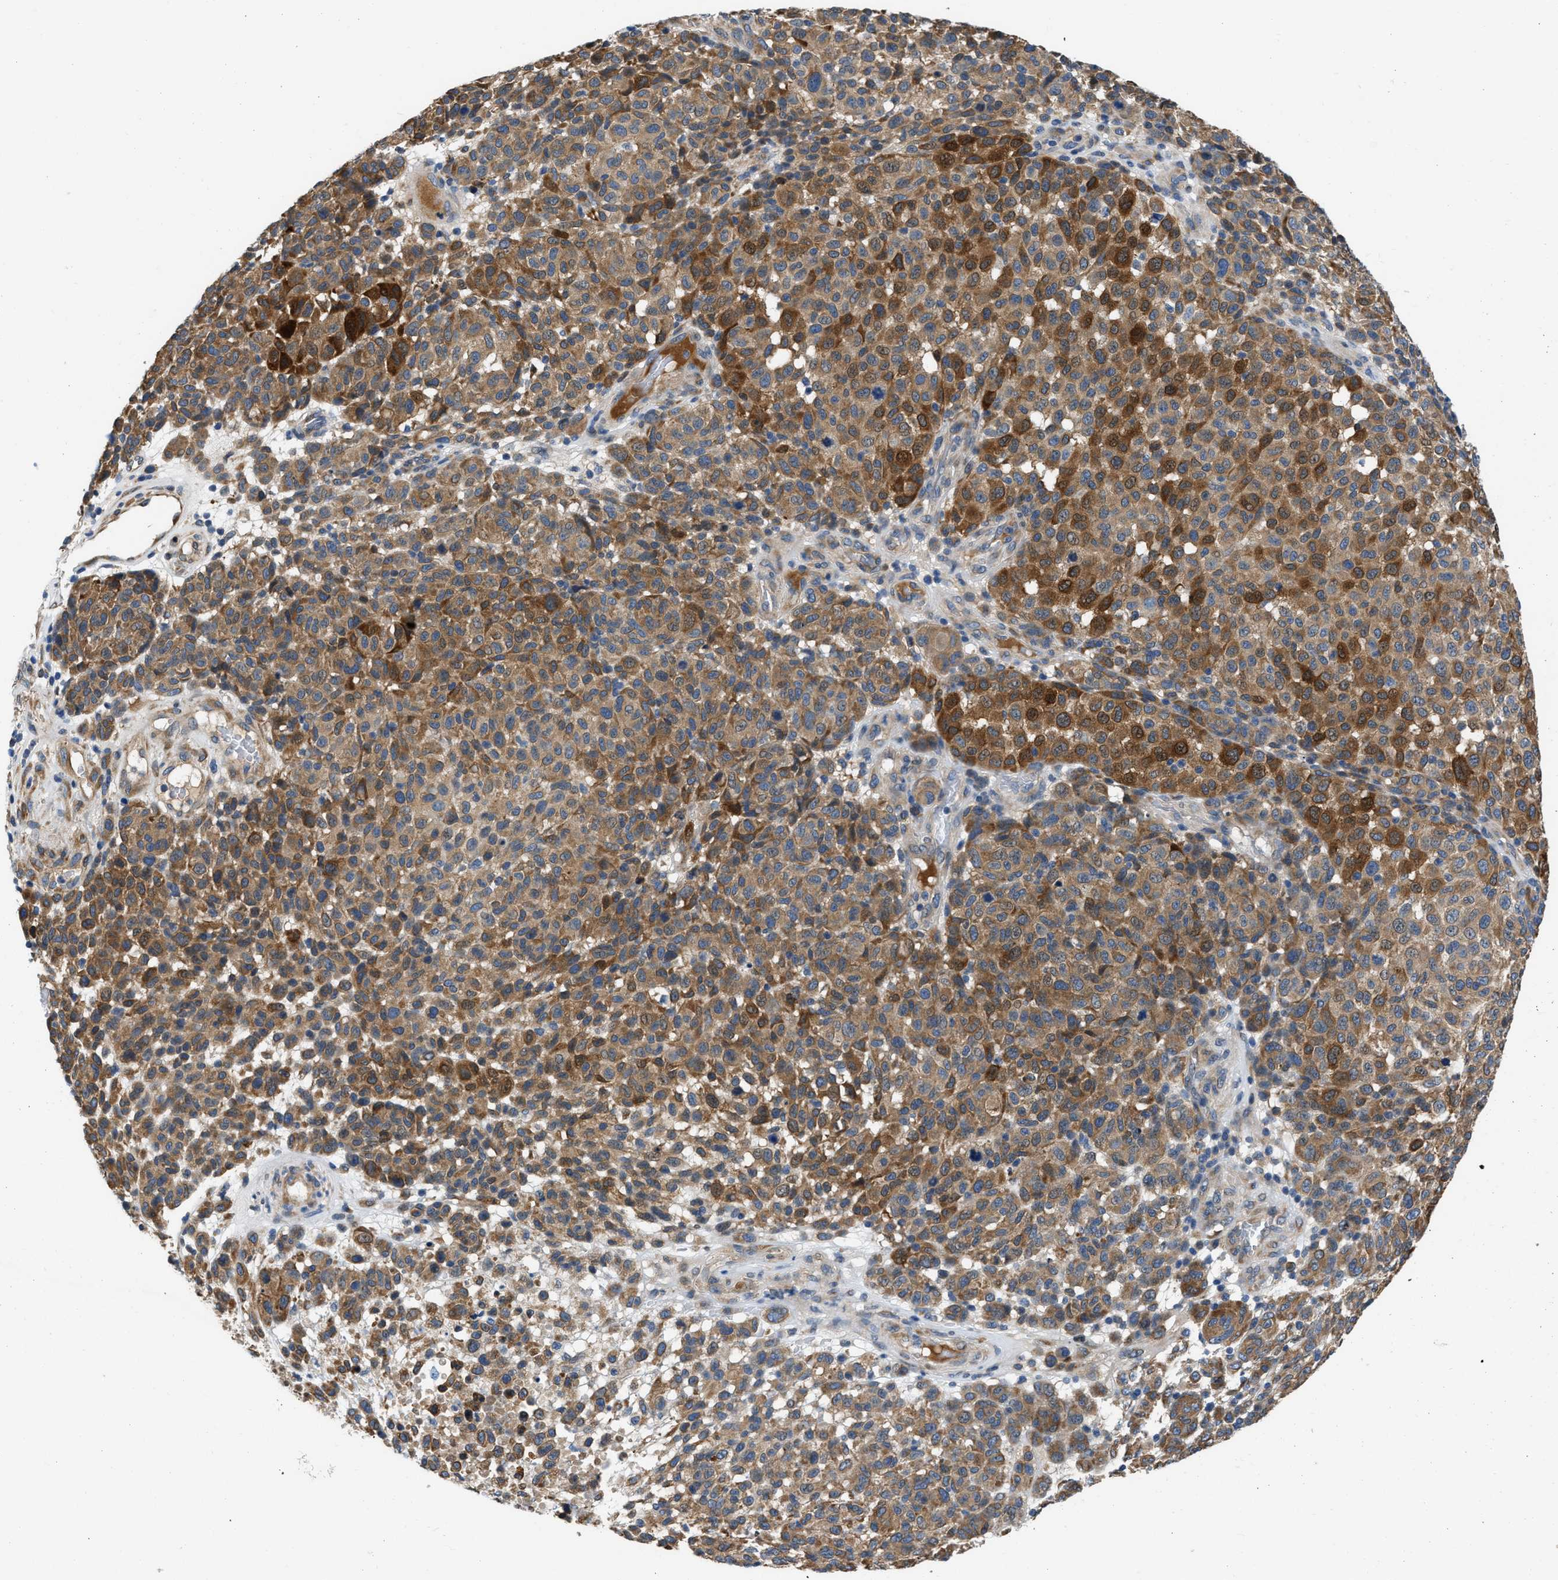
{"staining": {"intensity": "strong", "quantity": ">75%", "location": "cytoplasmic/membranous"}, "tissue": "melanoma", "cell_type": "Tumor cells", "image_type": "cancer", "snomed": [{"axis": "morphology", "description": "Malignant melanoma, NOS"}, {"axis": "topography", "description": "Skin"}], "caption": "Immunohistochemical staining of human melanoma reveals high levels of strong cytoplasmic/membranous protein staining in approximately >75% of tumor cells.", "gene": "ARL6IP5", "patient": {"sex": "male", "age": 59}}